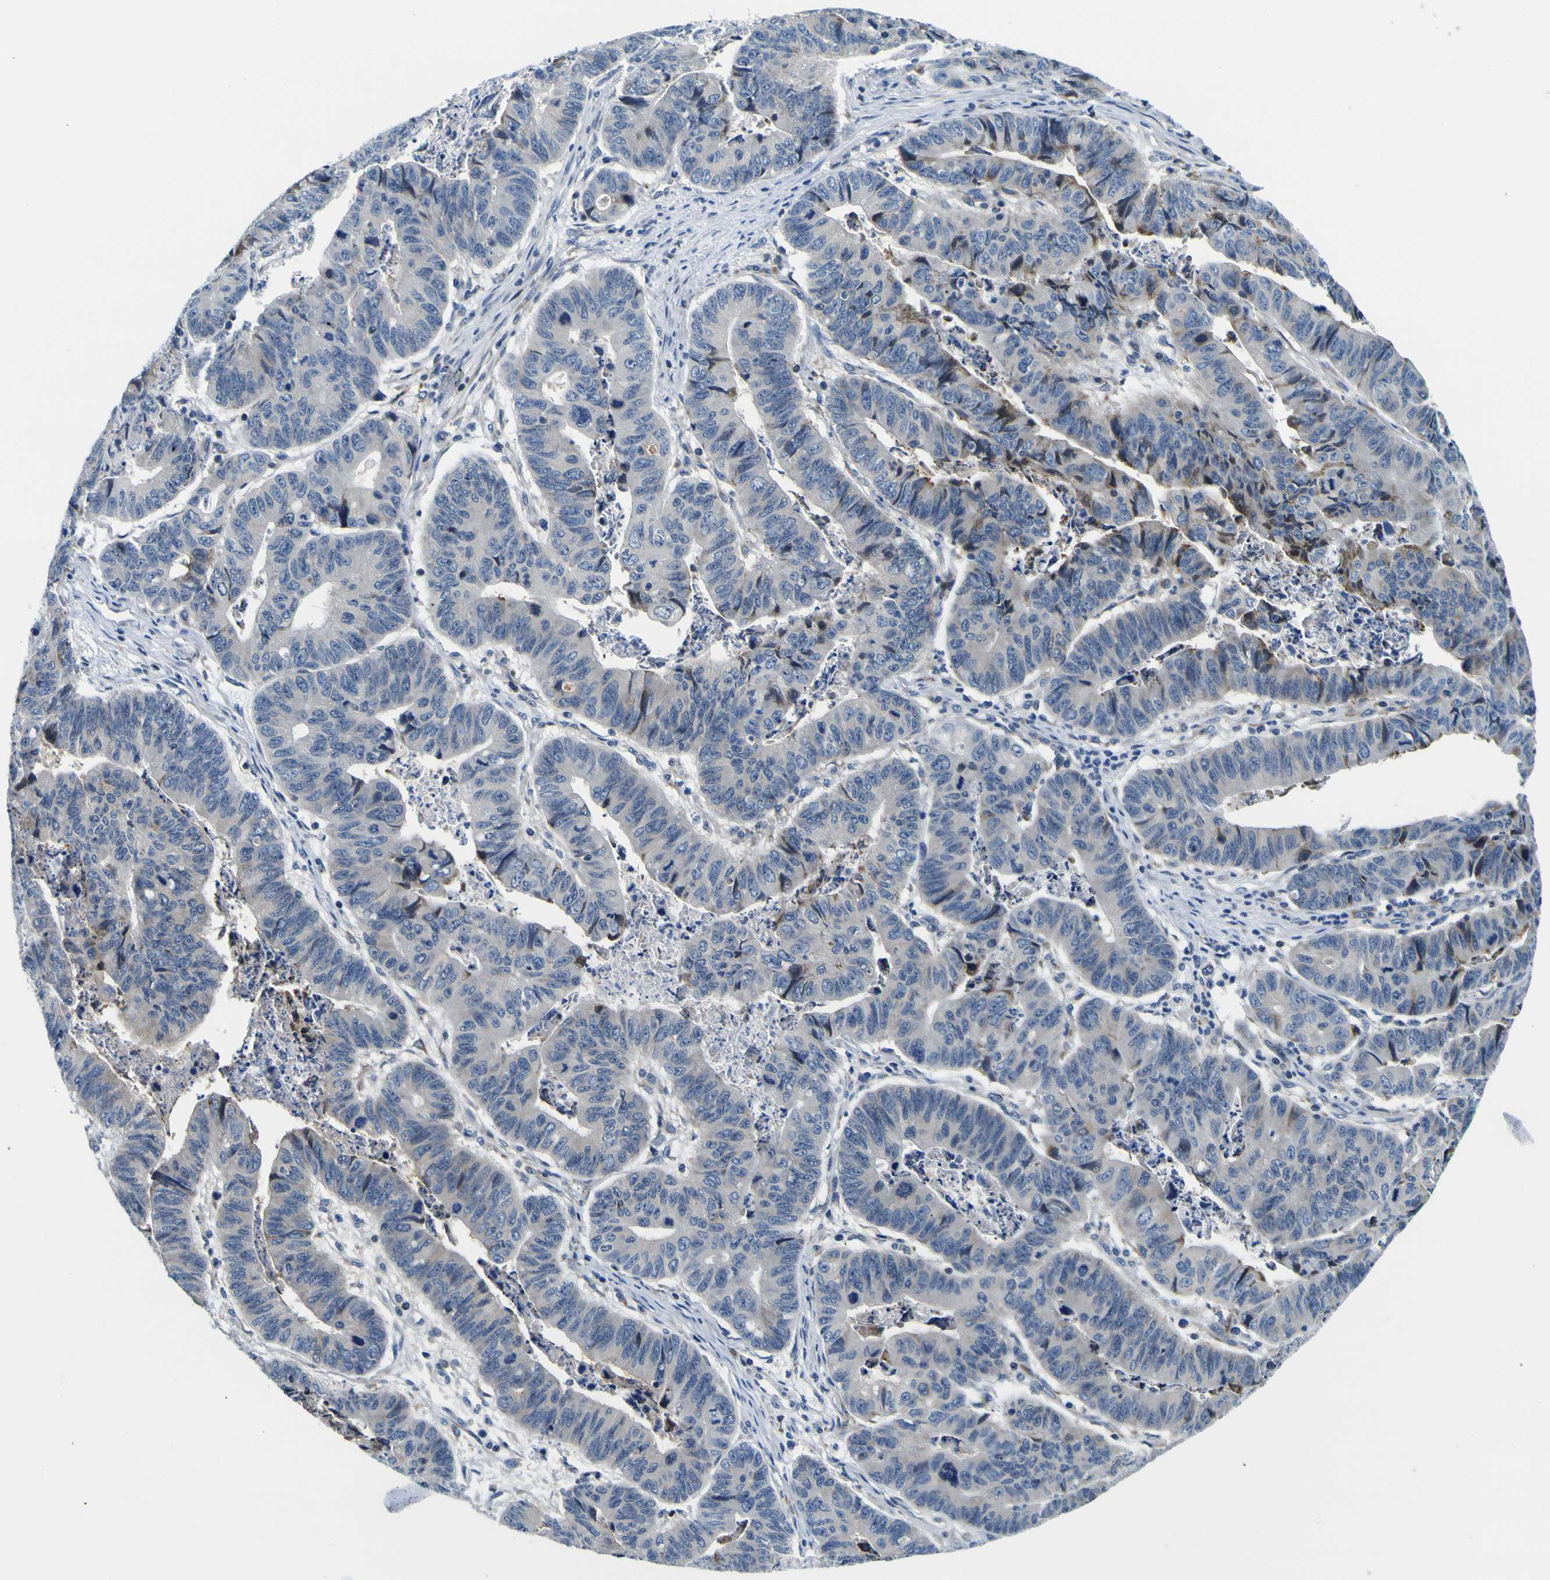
{"staining": {"intensity": "negative", "quantity": "none", "location": "none"}, "tissue": "stomach cancer", "cell_type": "Tumor cells", "image_type": "cancer", "snomed": [{"axis": "morphology", "description": "Adenocarcinoma, NOS"}, {"axis": "topography", "description": "Stomach, lower"}], "caption": "Immunohistochemical staining of stomach adenocarcinoma shows no significant positivity in tumor cells.", "gene": "NLRP3", "patient": {"sex": "male", "age": 77}}